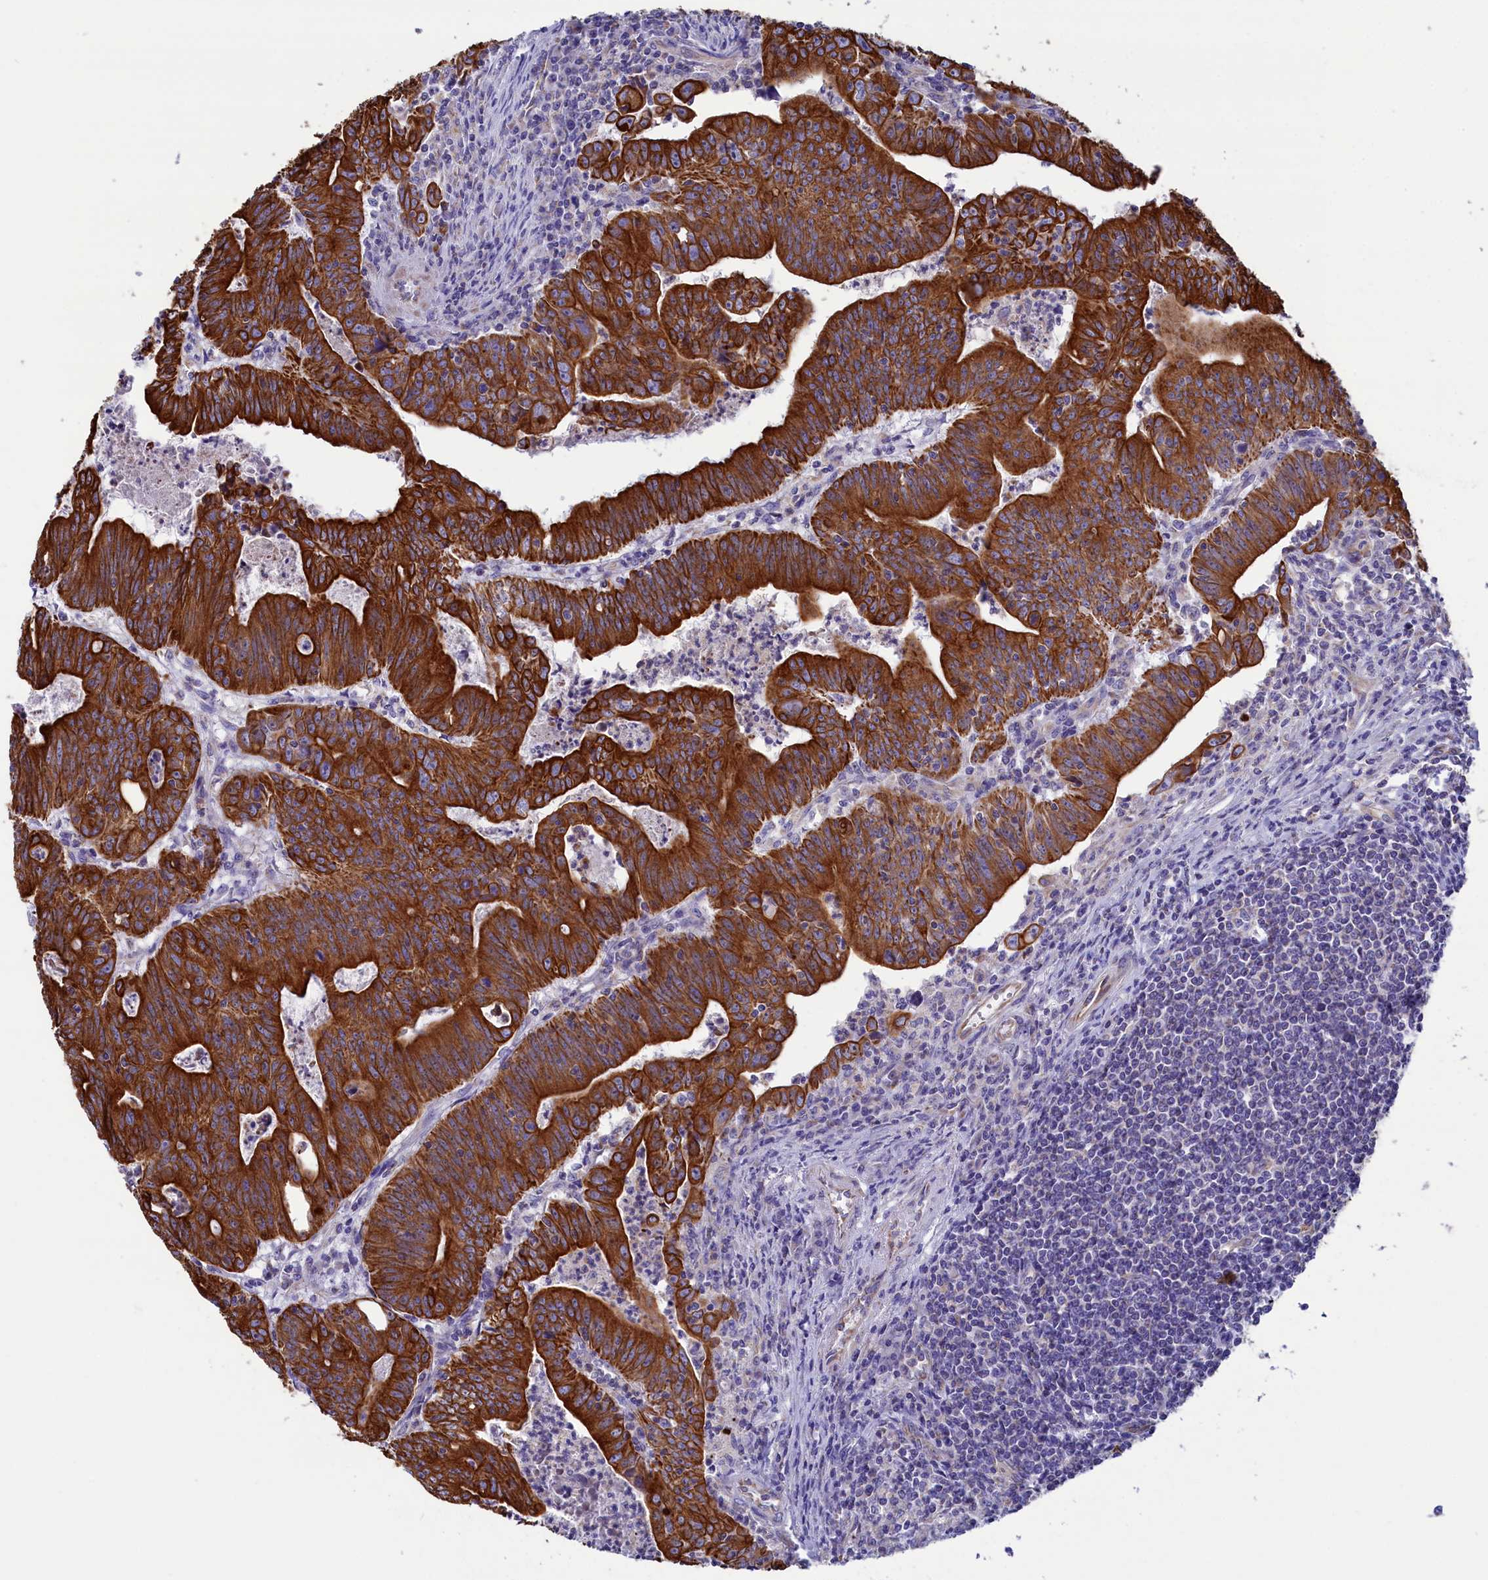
{"staining": {"intensity": "strong", "quantity": ">75%", "location": "cytoplasmic/membranous"}, "tissue": "colorectal cancer", "cell_type": "Tumor cells", "image_type": "cancer", "snomed": [{"axis": "morphology", "description": "Adenocarcinoma, NOS"}, {"axis": "topography", "description": "Rectum"}], "caption": "Immunohistochemistry of colorectal cancer displays high levels of strong cytoplasmic/membranous expression in approximately >75% of tumor cells.", "gene": "GATB", "patient": {"sex": "male", "age": 69}}